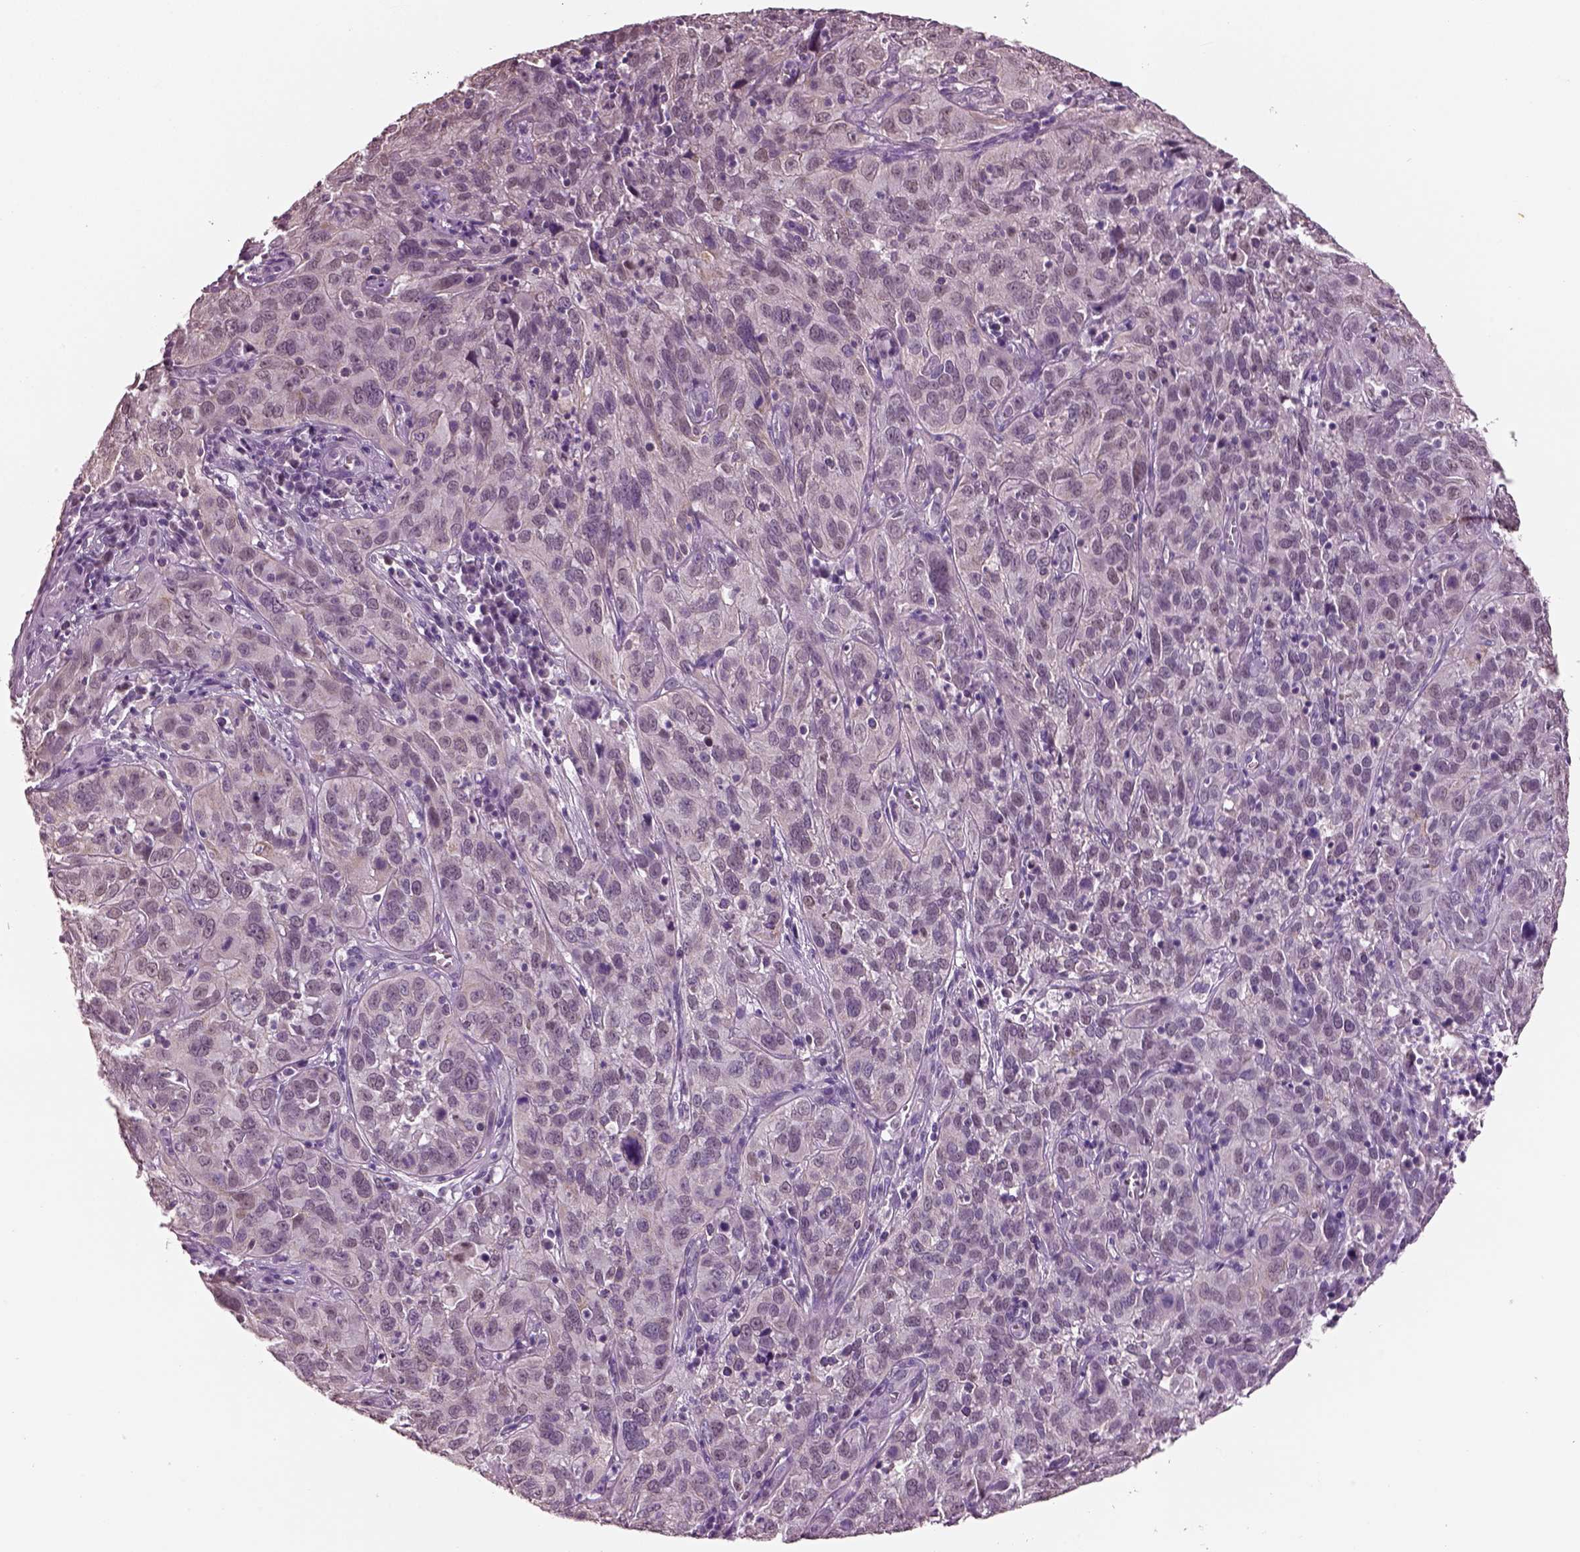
{"staining": {"intensity": "weak", "quantity": "25%-75%", "location": "cytoplasmic/membranous"}, "tissue": "cervical cancer", "cell_type": "Tumor cells", "image_type": "cancer", "snomed": [{"axis": "morphology", "description": "Squamous cell carcinoma, NOS"}, {"axis": "topography", "description": "Cervix"}], "caption": "Brown immunohistochemical staining in human cervical cancer (squamous cell carcinoma) exhibits weak cytoplasmic/membranous positivity in about 25%-75% of tumor cells.", "gene": "ELSPBP1", "patient": {"sex": "female", "age": 32}}